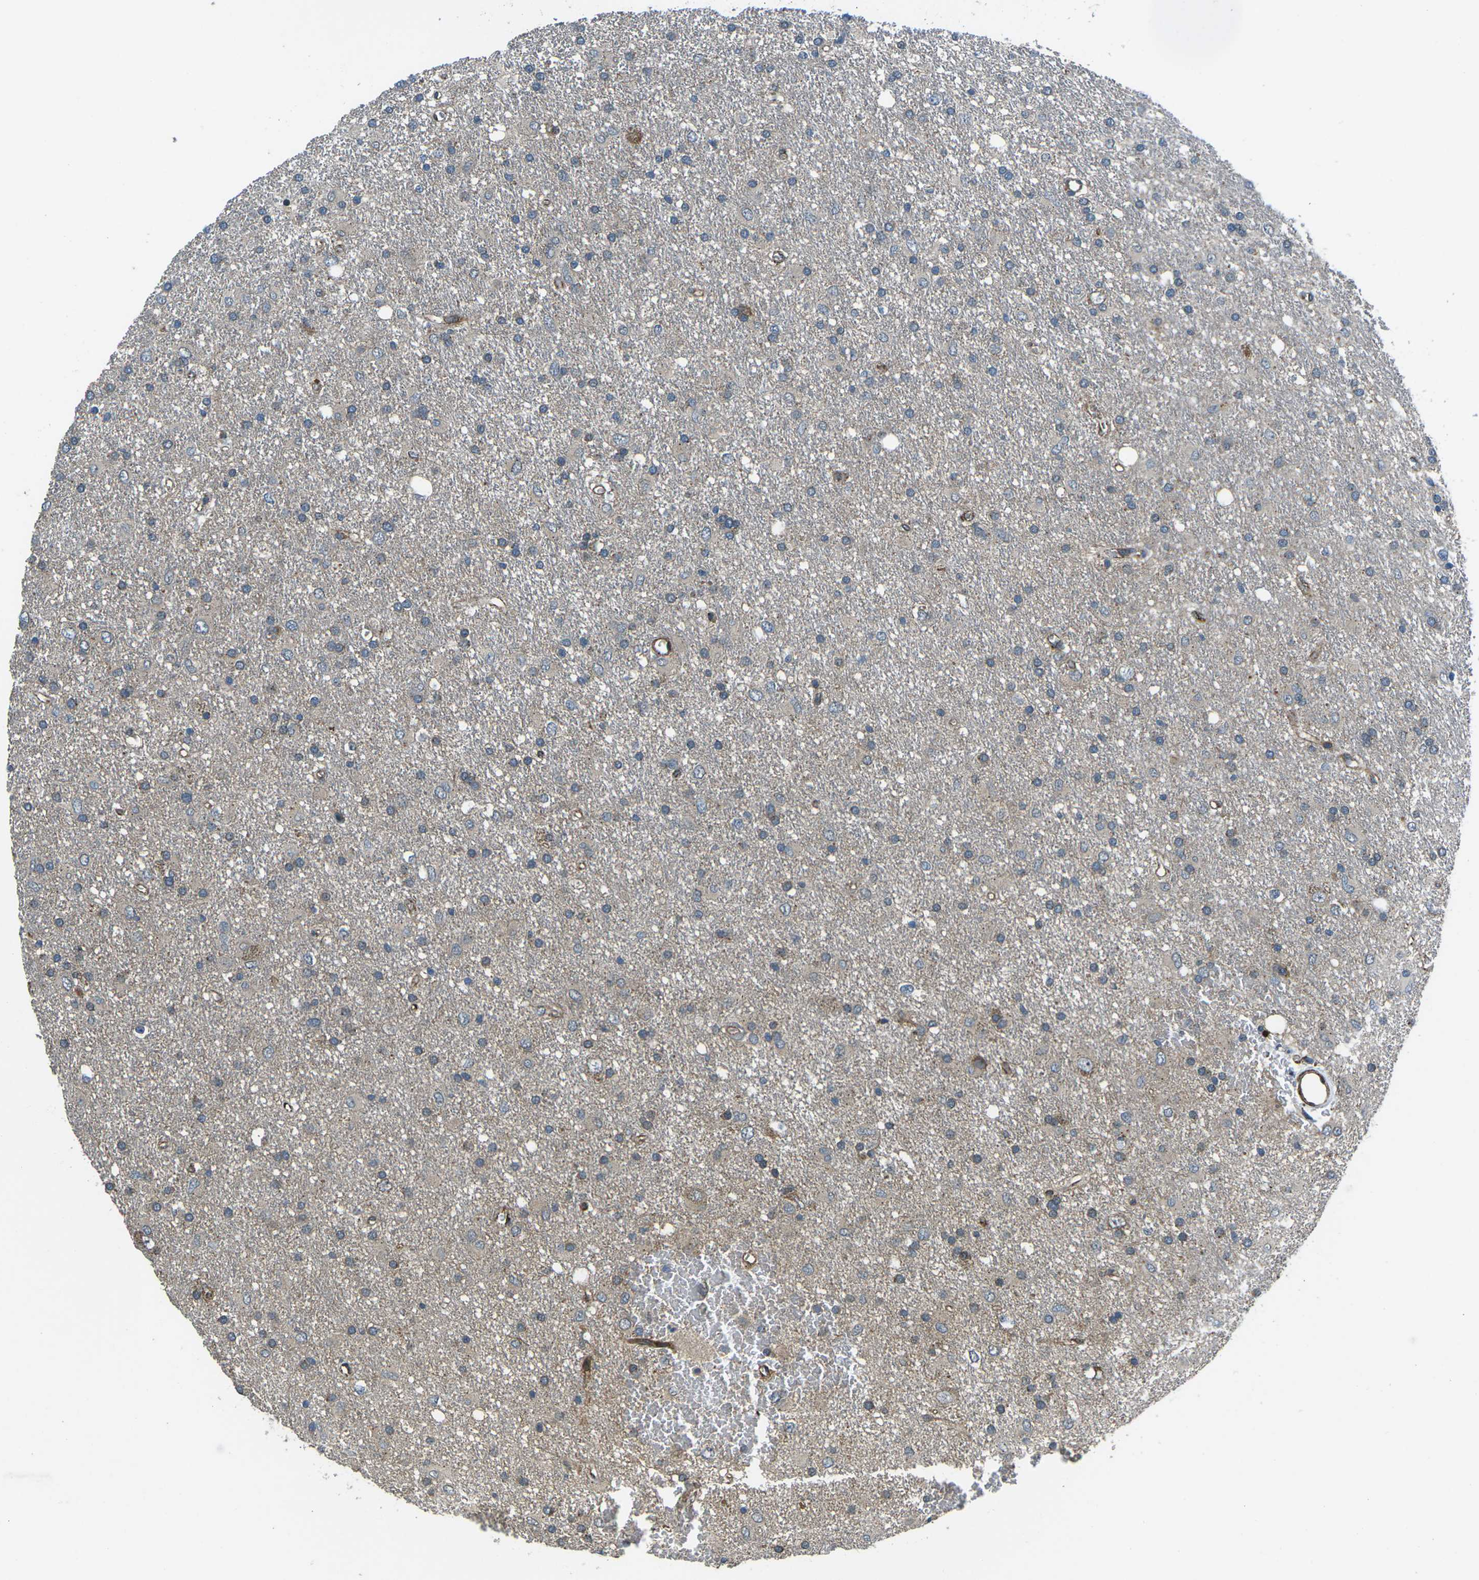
{"staining": {"intensity": "weak", "quantity": "<25%", "location": "cytoplasmic/membranous"}, "tissue": "glioma", "cell_type": "Tumor cells", "image_type": "cancer", "snomed": [{"axis": "morphology", "description": "Glioma, malignant, Low grade"}, {"axis": "topography", "description": "Brain"}], "caption": "Tumor cells are negative for protein expression in human low-grade glioma (malignant).", "gene": "AFAP1", "patient": {"sex": "male", "age": 77}}